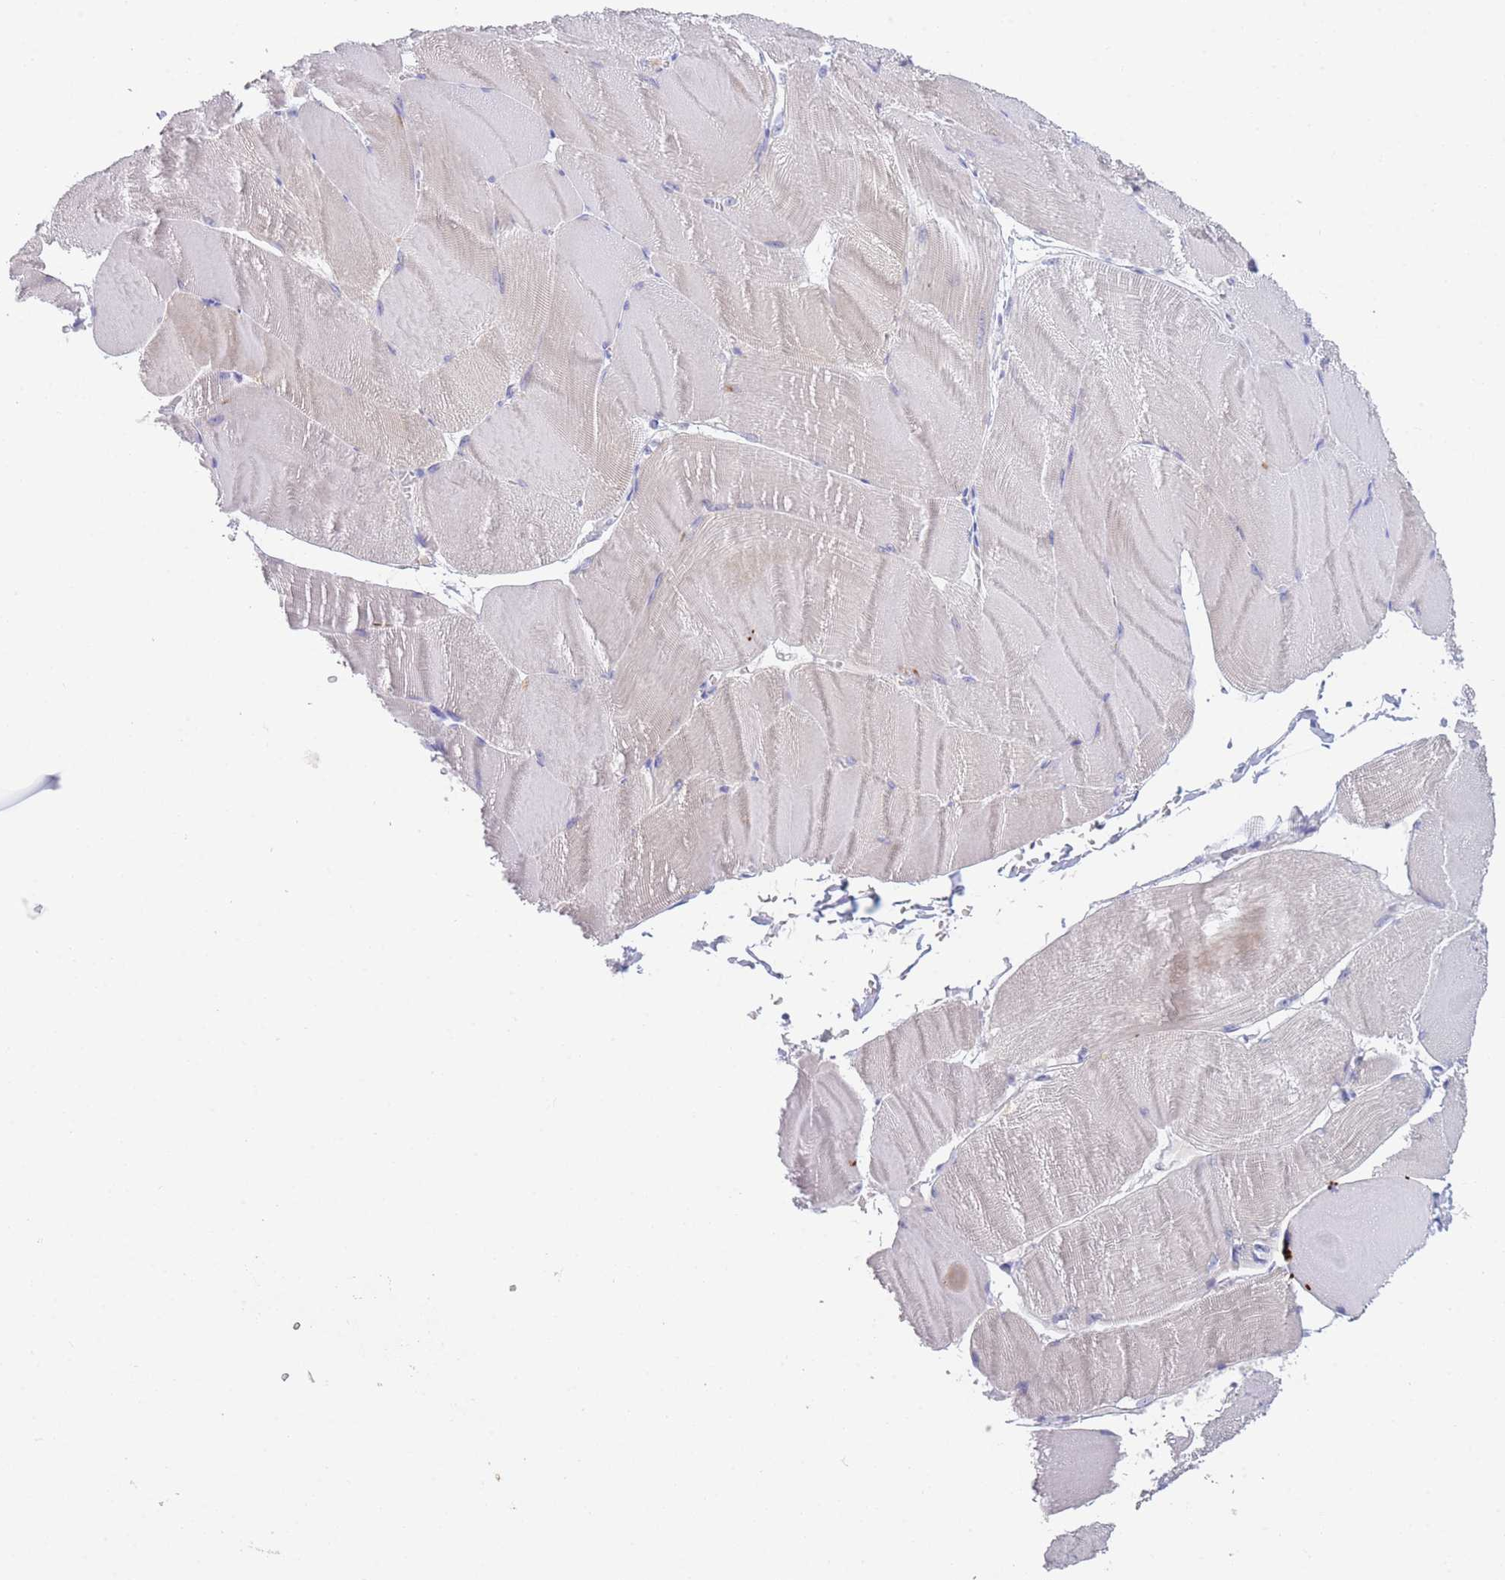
{"staining": {"intensity": "negative", "quantity": "none", "location": "none"}, "tissue": "skeletal muscle", "cell_type": "Myocytes", "image_type": "normal", "snomed": [{"axis": "morphology", "description": "Normal tissue, NOS"}, {"axis": "morphology", "description": "Basal cell carcinoma"}, {"axis": "topography", "description": "Skeletal muscle"}], "caption": "Immunohistochemistry (IHC) photomicrograph of unremarkable skeletal muscle: skeletal muscle stained with DAB exhibits no significant protein staining in myocytes.", "gene": "PCDHB3", "patient": {"sex": "female", "age": 64}}